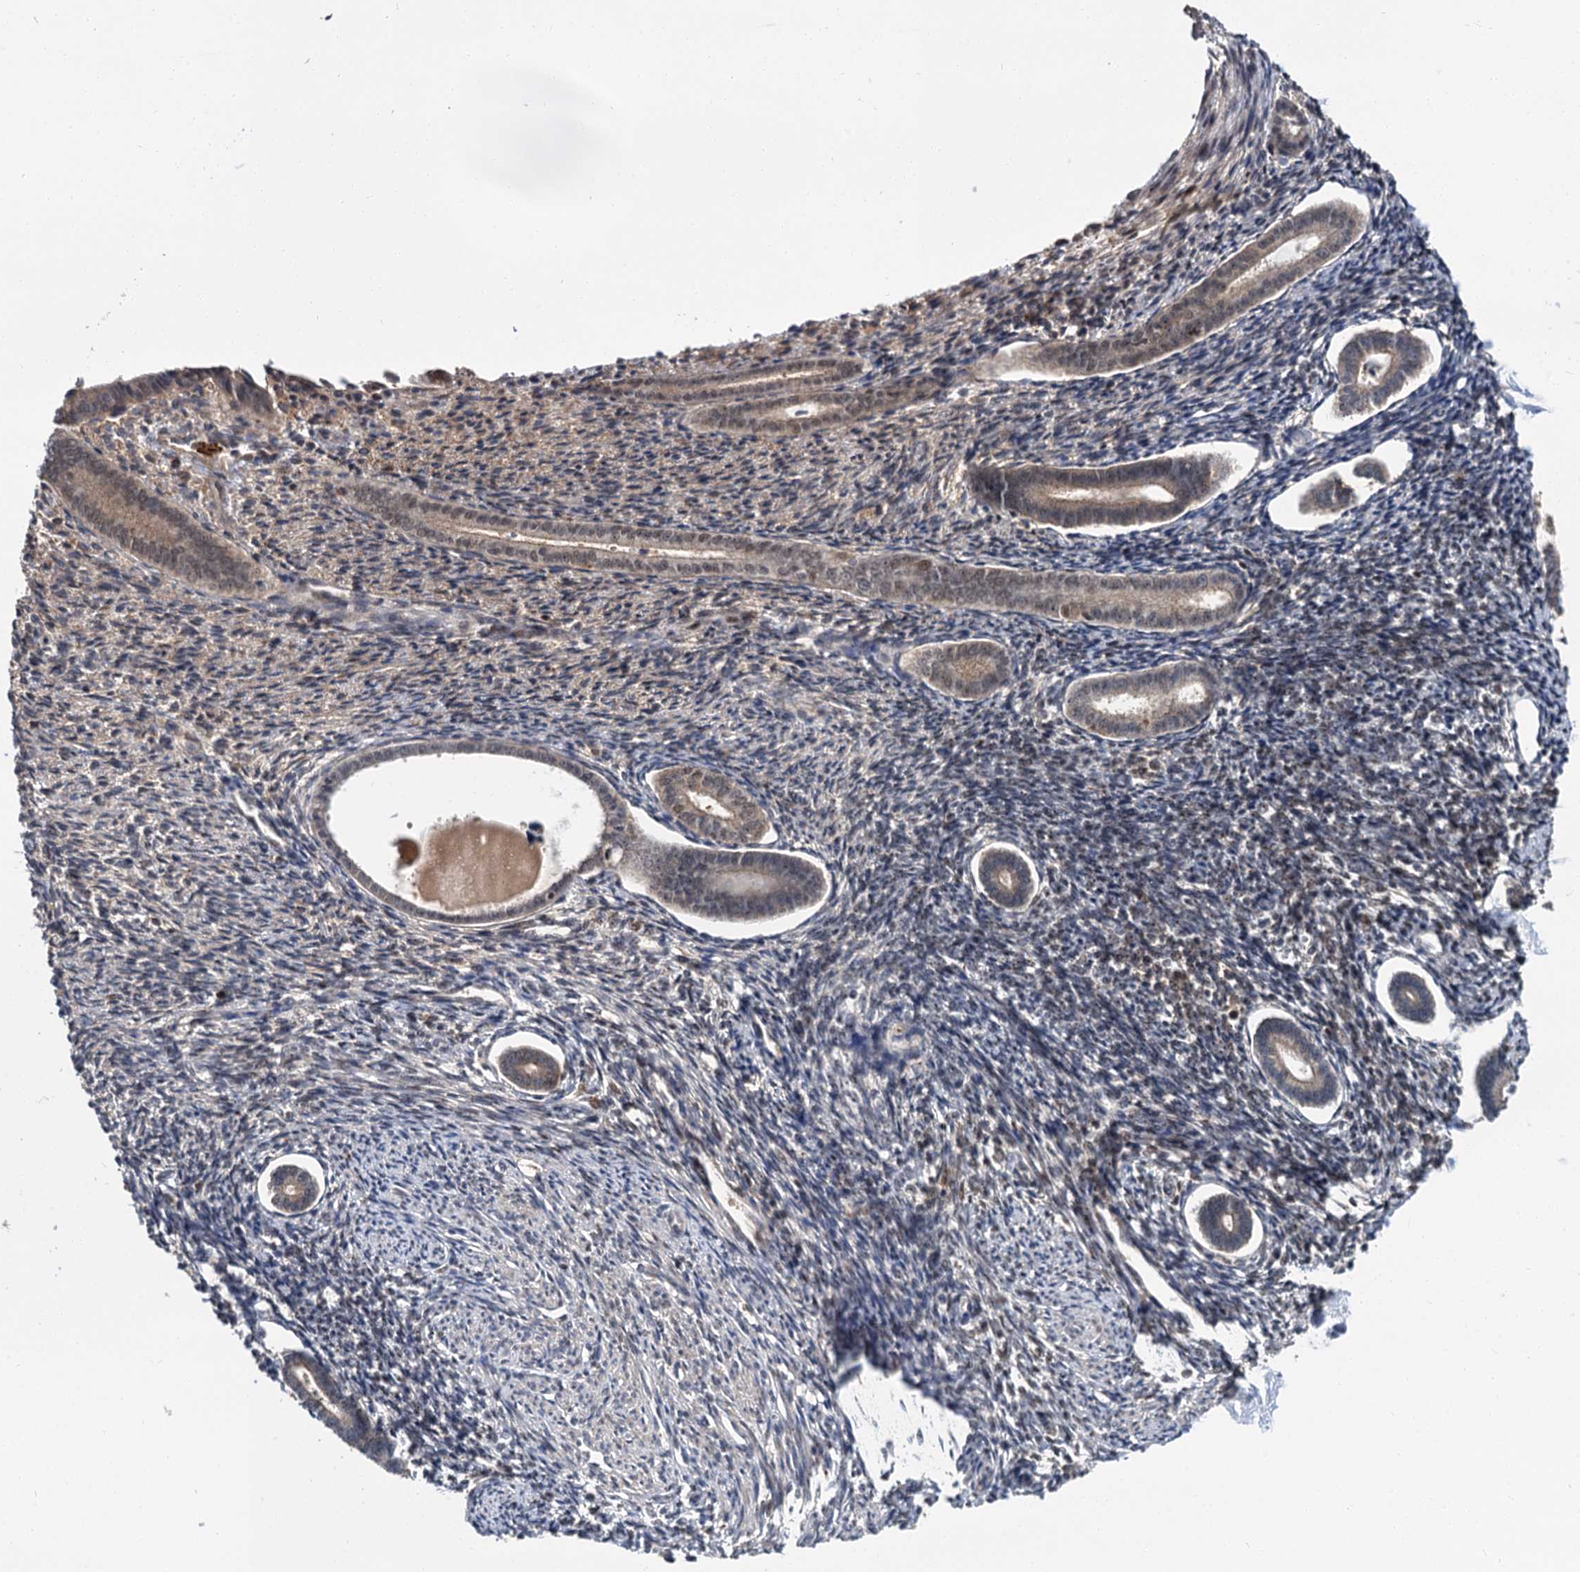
{"staining": {"intensity": "moderate", "quantity": "<25%", "location": "nuclear"}, "tissue": "endometrium", "cell_type": "Cells in endometrial stroma", "image_type": "normal", "snomed": [{"axis": "morphology", "description": "Normal tissue, NOS"}, {"axis": "topography", "description": "Endometrium"}], "caption": "The immunohistochemical stain shows moderate nuclear staining in cells in endometrial stroma of unremarkable endometrium.", "gene": "MBD6", "patient": {"sex": "female", "age": 56}}